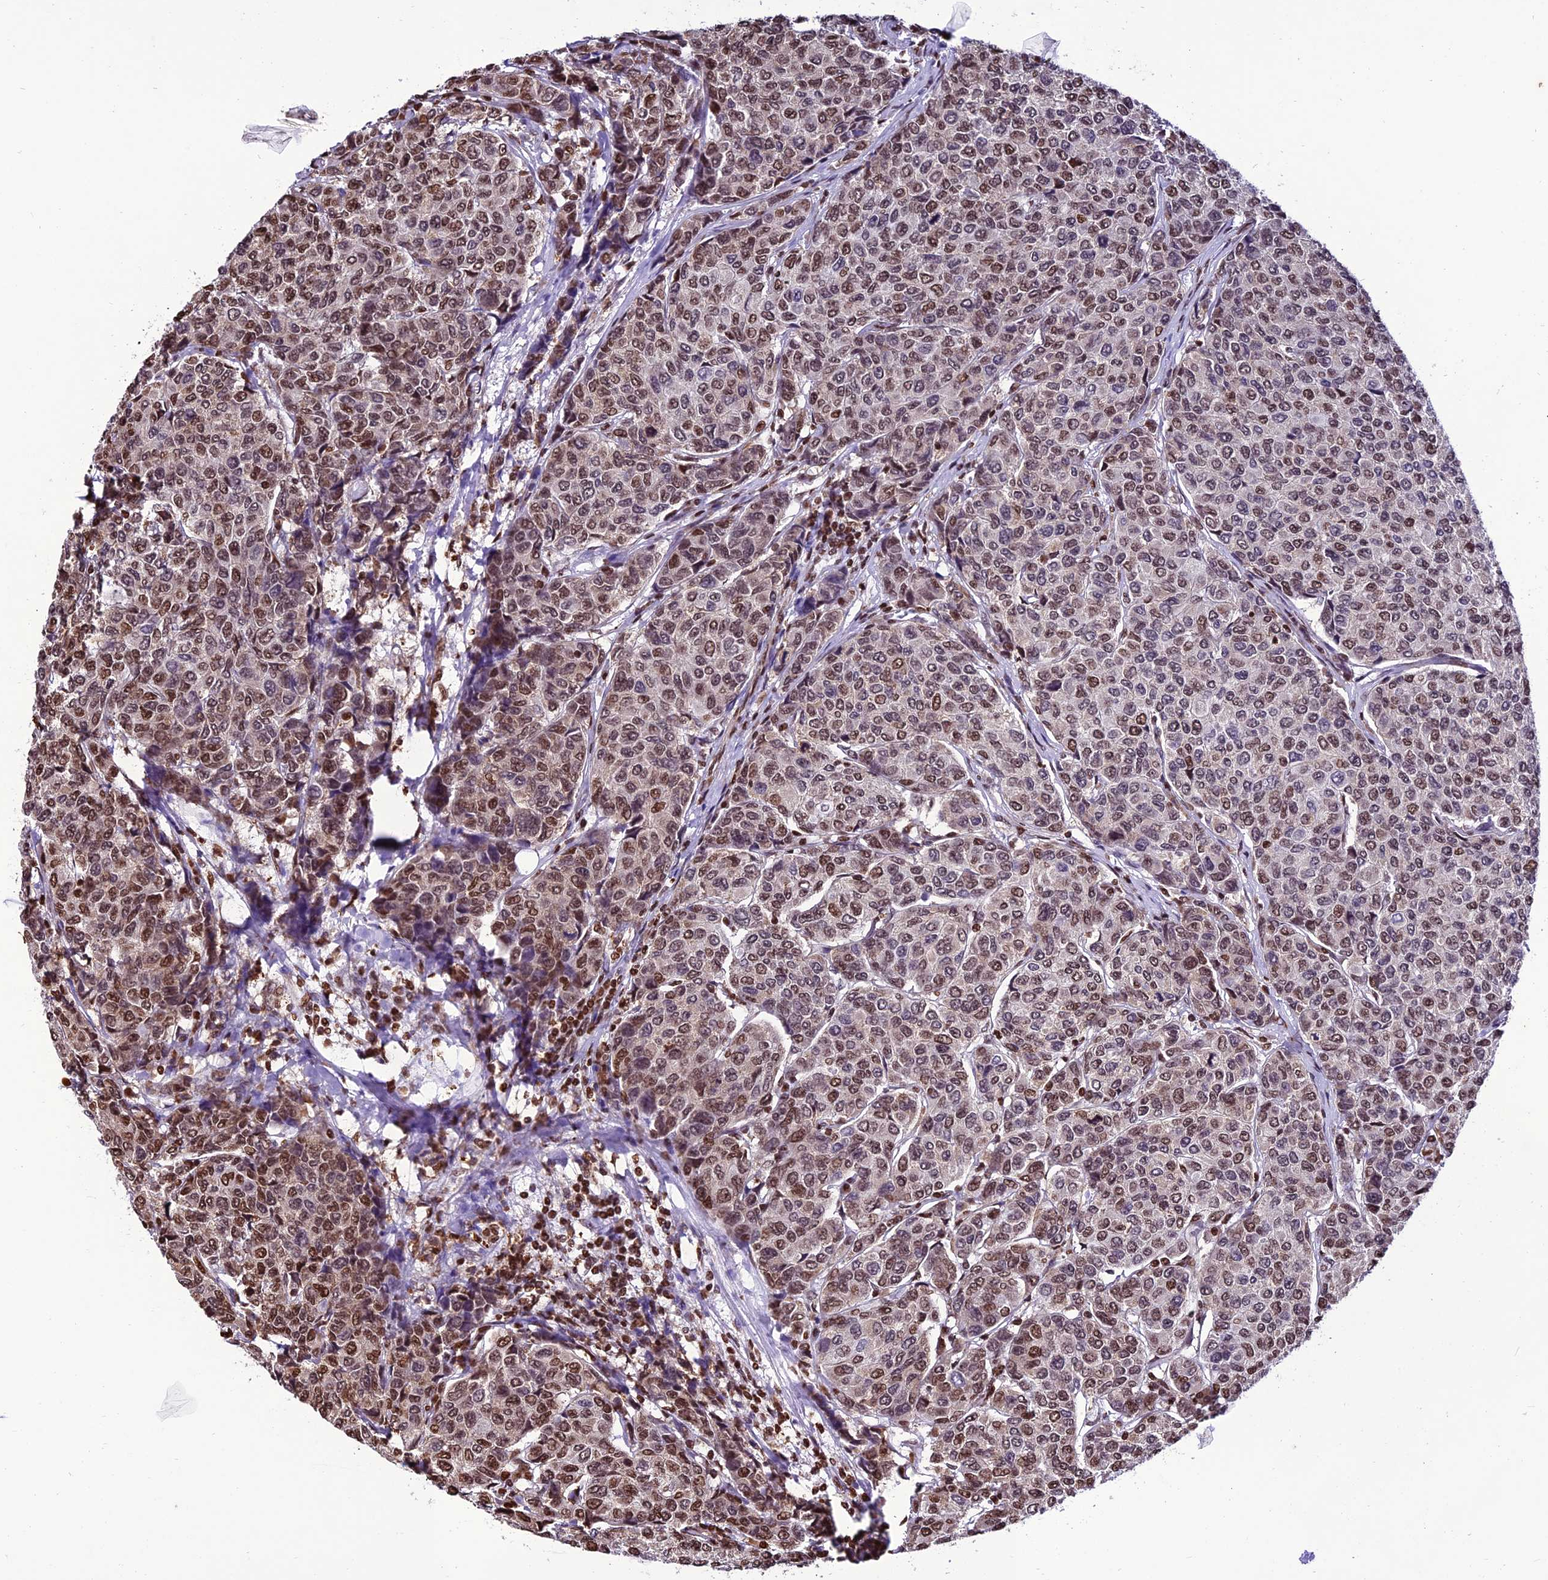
{"staining": {"intensity": "moderate", "quantity": ">75%", "location": "nuclear"}, "tissue": "breast cancer", "cell_type": "Tumor cells", "image_type": "cancer", "snomed": [{"axis": "morphology", "description": "Duct carcinoma"}, {"axis": "topography", "description": "Breast"}], "caption": "Breast cancer tissue displays moderate nuclear positivity in about >75% of tumor cells", "gene": "INO80E", "patient": {"sex": "female", "age": 55}}